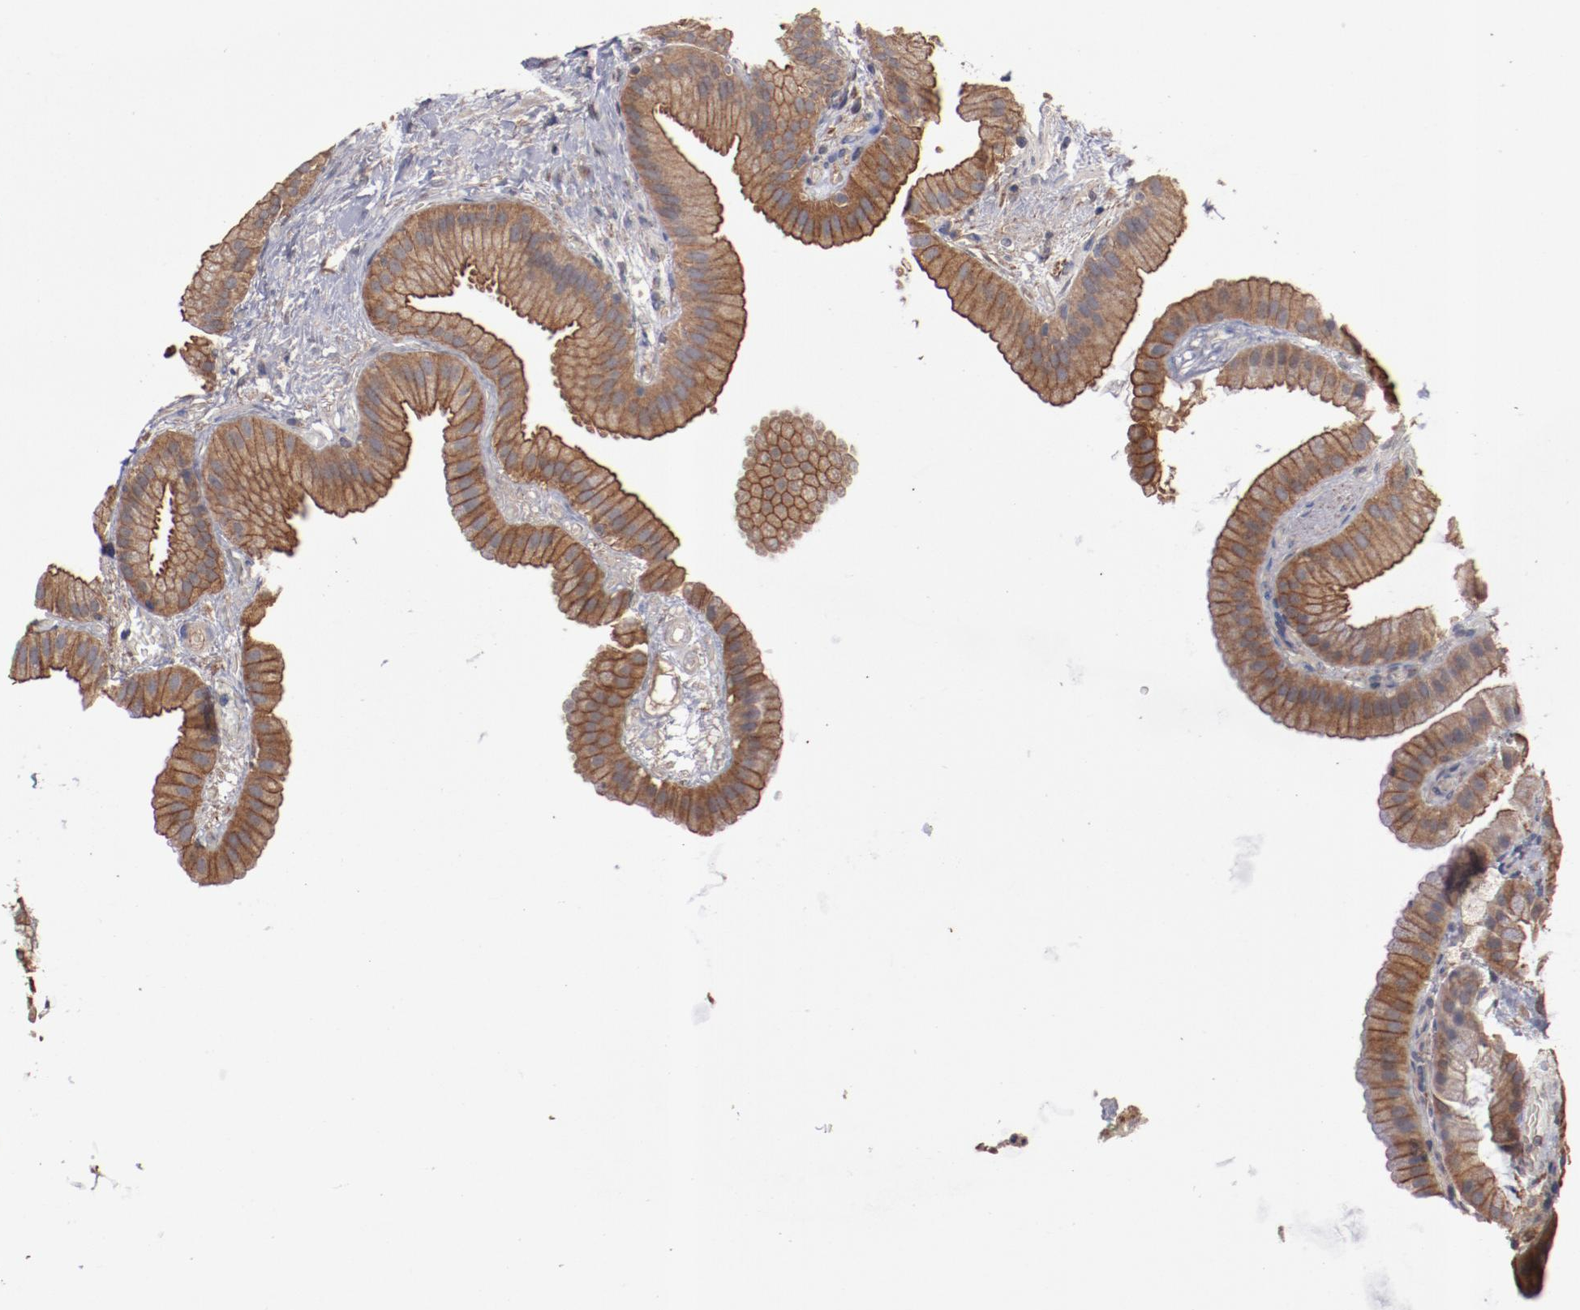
{"staining": {"intensity": "moderate", "quantity": ">75%", "location": "cytoplasmic/membranous"}, "tissue": "gallbladder", "cell_type": "Glandular cells", "image_type": "normal", "snomed": [{"axis": "morphology", "description": "Normal tissue, NOS"}, {"axis": "topography", "description": "Gallbladder"}], "caption": "Gallbladder stained for a protein (brown) demonstrates moderate cytoplasmic/membranous positive positivity in approximately >75% of glandular cells.", "gene": "DNAAF2", "patient": {"sex": "female", "age": 63}}